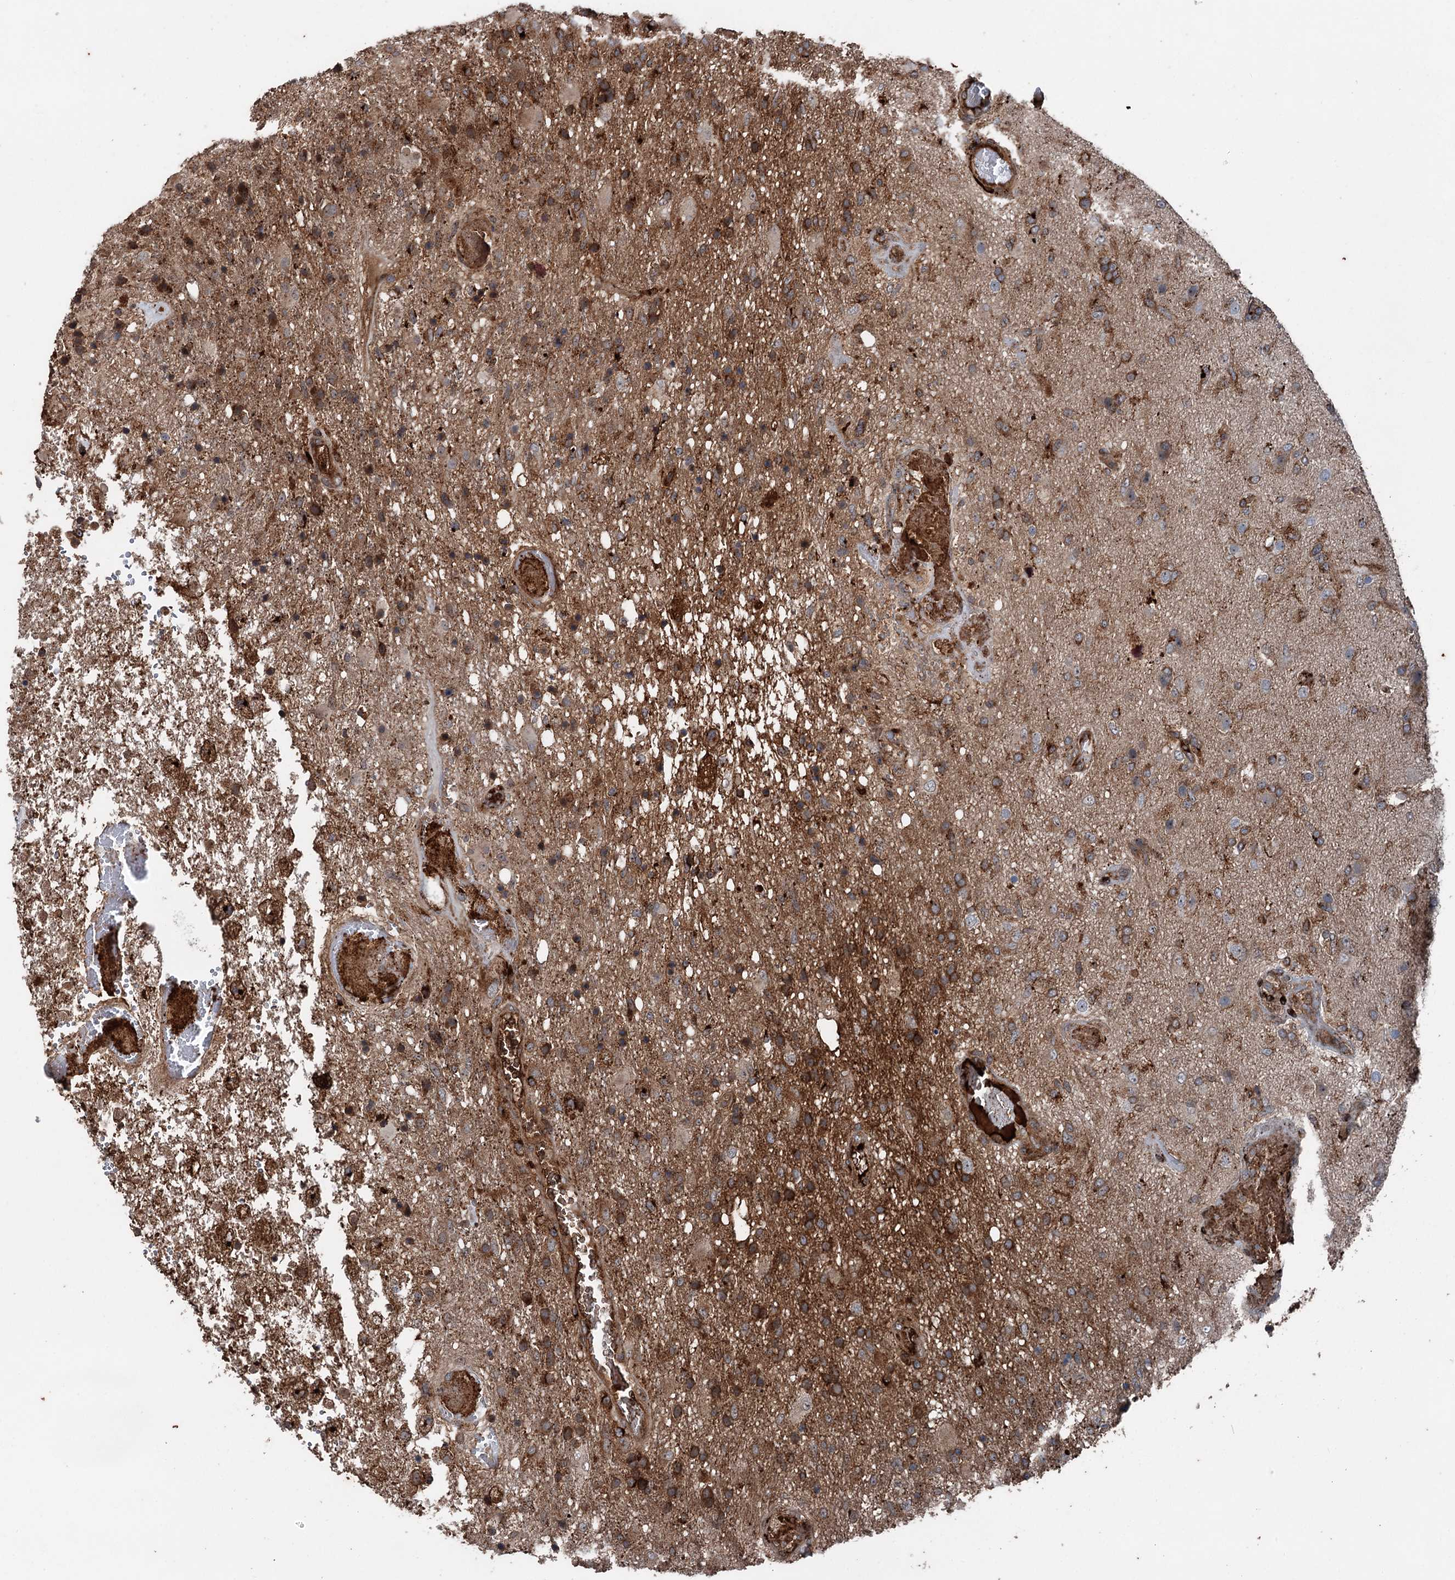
{"staining": {"intensity": "strong", "quantity": "<25%", "location": "cytoplasmic/membranous"}, "tissue": "glioma", "cell_type": "Tumor cells", "image_type": "cancer", "snomed": [{"axis": "morphology", "description": "Glioma, malignant, High grade"}, {"axis": "topography", "description": "Brain"}], "caption": "Malignant high-grade glioma tissue reveals strong cytoplasmic/membranous positivity in about <25% of tumor cells, visualized by immunohistochemistry.", "gene": "DDIAS", "patient": {"sex": "female", "age": 74}}